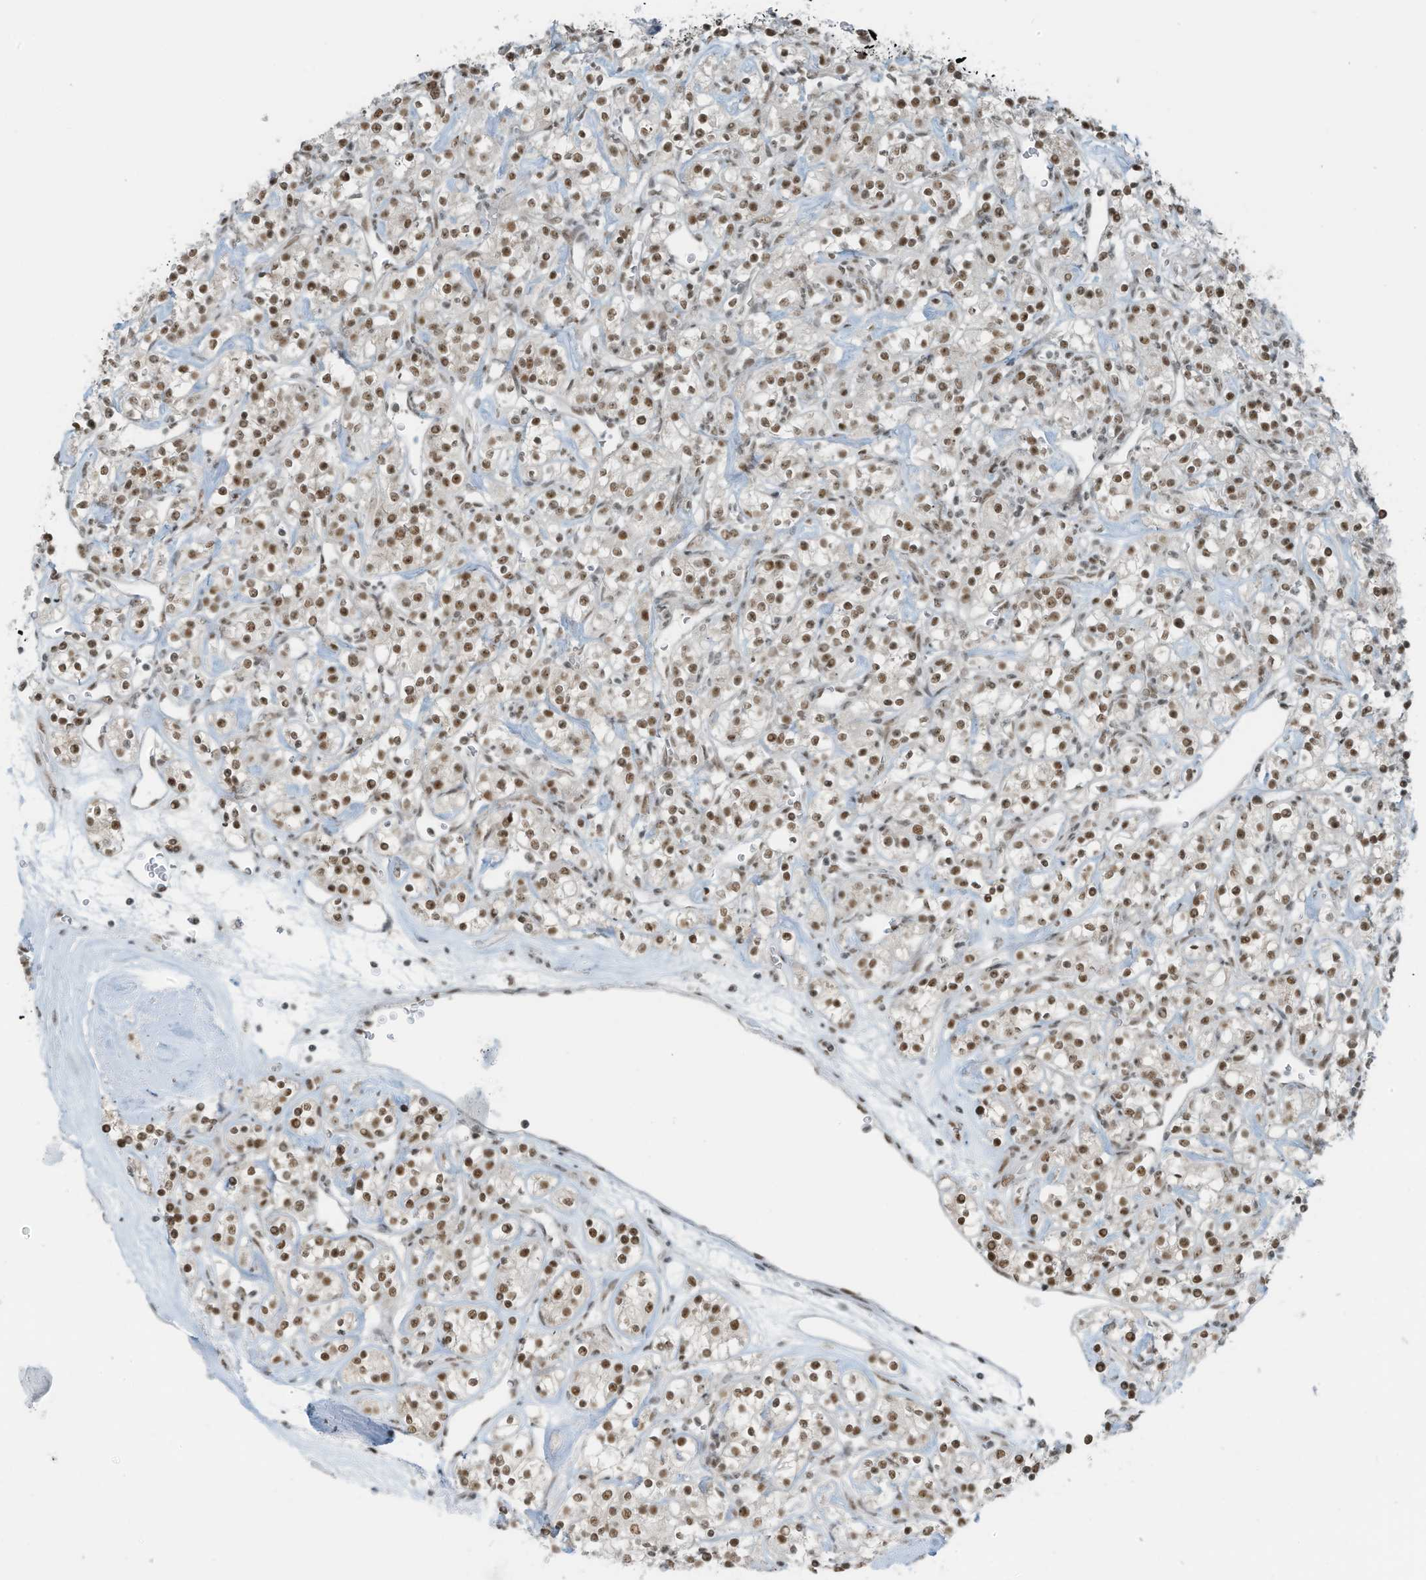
{"staining": {"intensity": "moderate", "quantity": ">75%", "location": "nuclear"}, "tissue": "renal cancer", "cell_type": "Tumor cells", "image_type": "cancer", "snomed": [{"axis": "morphology", "description": "Adenocarcinoma, NOS"}, {"axis": "topography", "description": "Kidney"}], "caption": "A brown stain highlights moderate nuclear positivity of a protein in human renal cancer (adenocarcinoma) tumor cells.", "gene": "WRNIP1", "patient": {"sex": "male", "age": 77}}